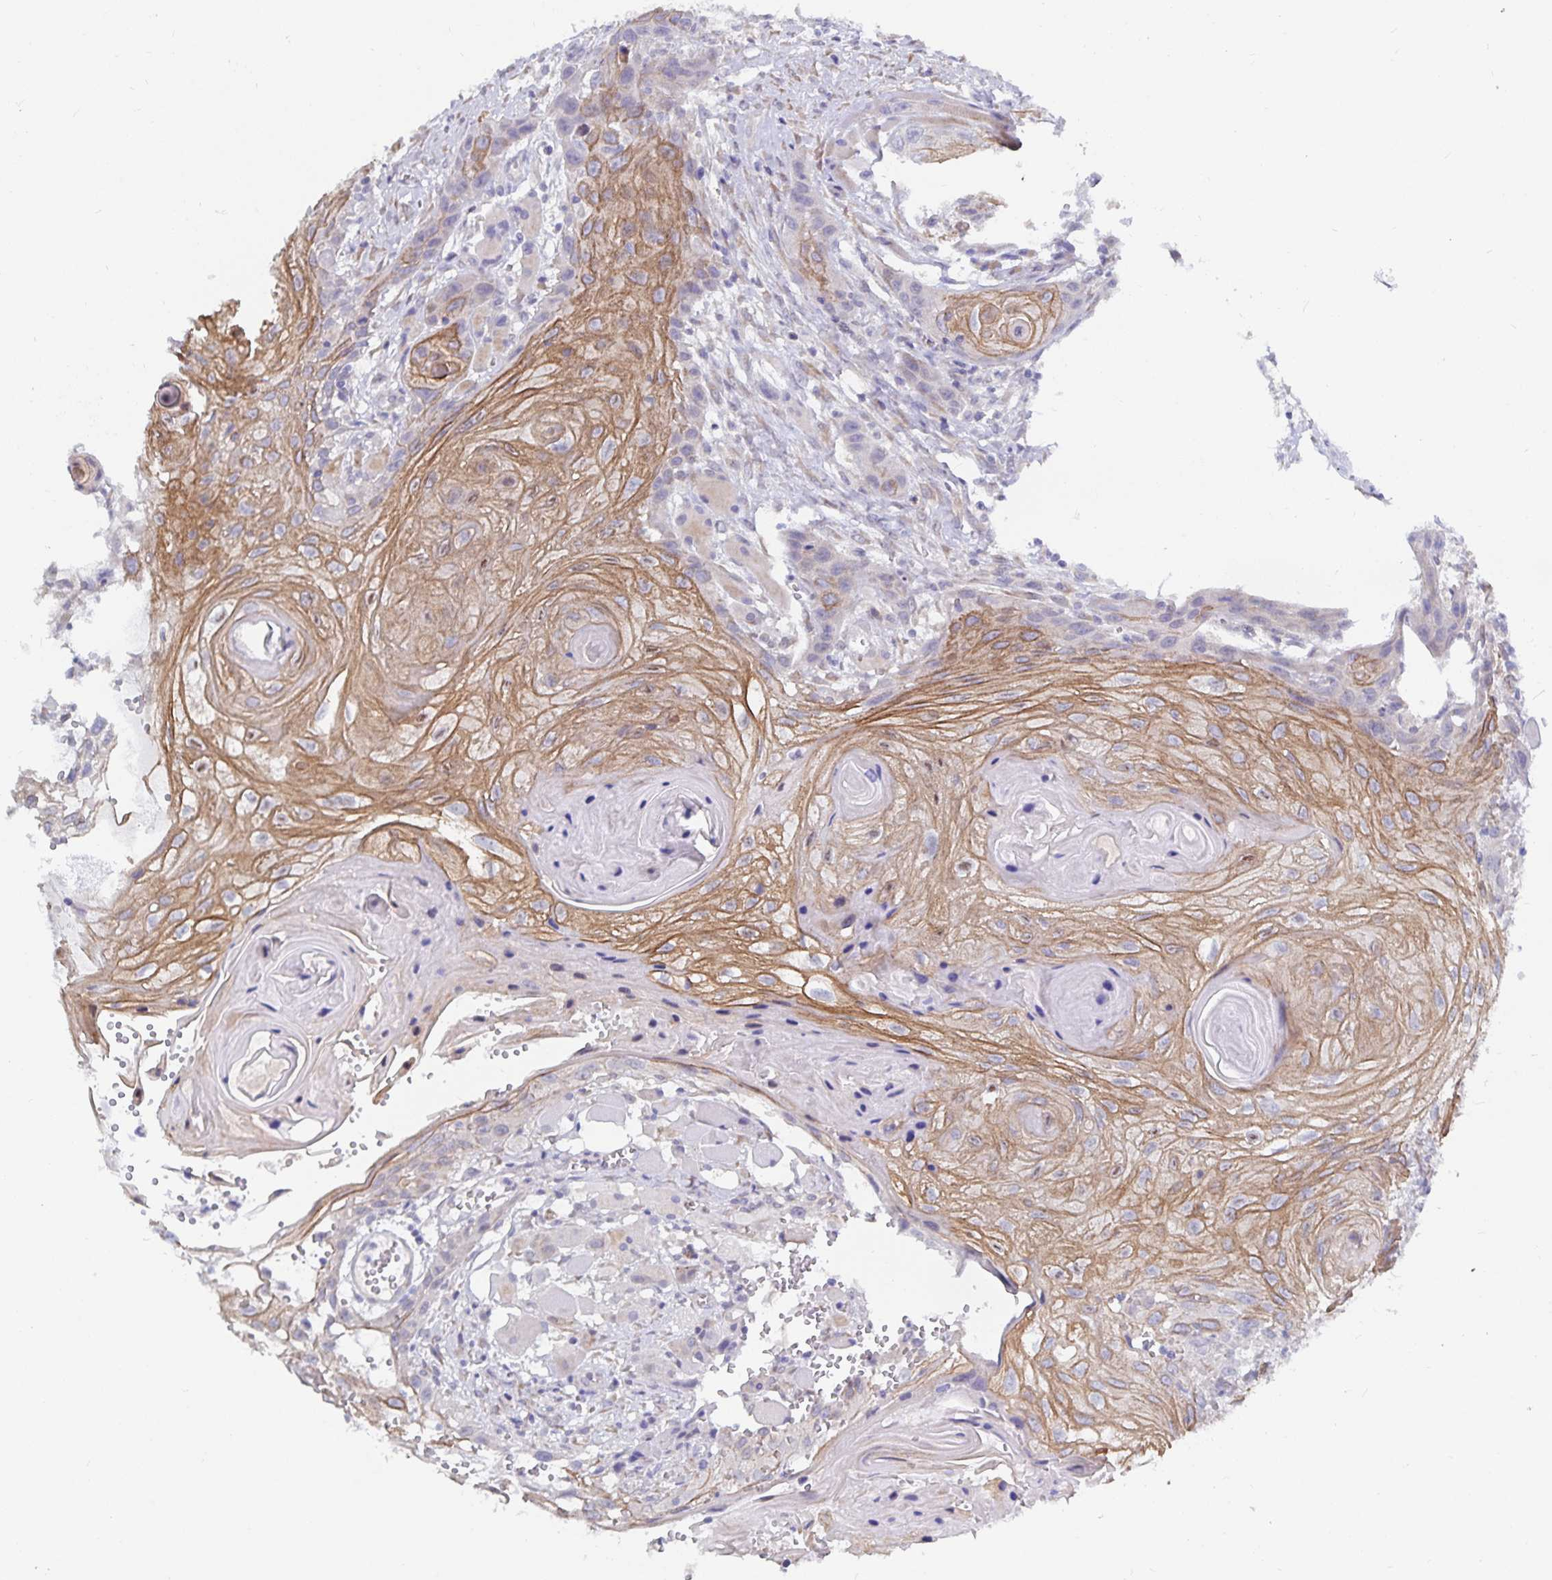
{"staining": {"intensity": "weak", "quantity": "25%-75%", "location": "cytoplasmic/membranous"}, "tissue": "head and neck cancer", "cell_type": "Tumor cells", "image_type": "cancer", "snomed": [{"axis": "morphology", "description": "Squamous cell carcinoma, NOS"}, {"axis": "topography", "description": "Oral tissue"}, {"axis": "topography", "description": "Head-Neck"}], "caption": "Weak cytoplasmic/membranous protein positivity is identified in about 25%-75% of tumor cells in squamous cell carcinoma (head and neck).", "gene": "ZIK1", "patient": {"sex": "male", "age": 58}}